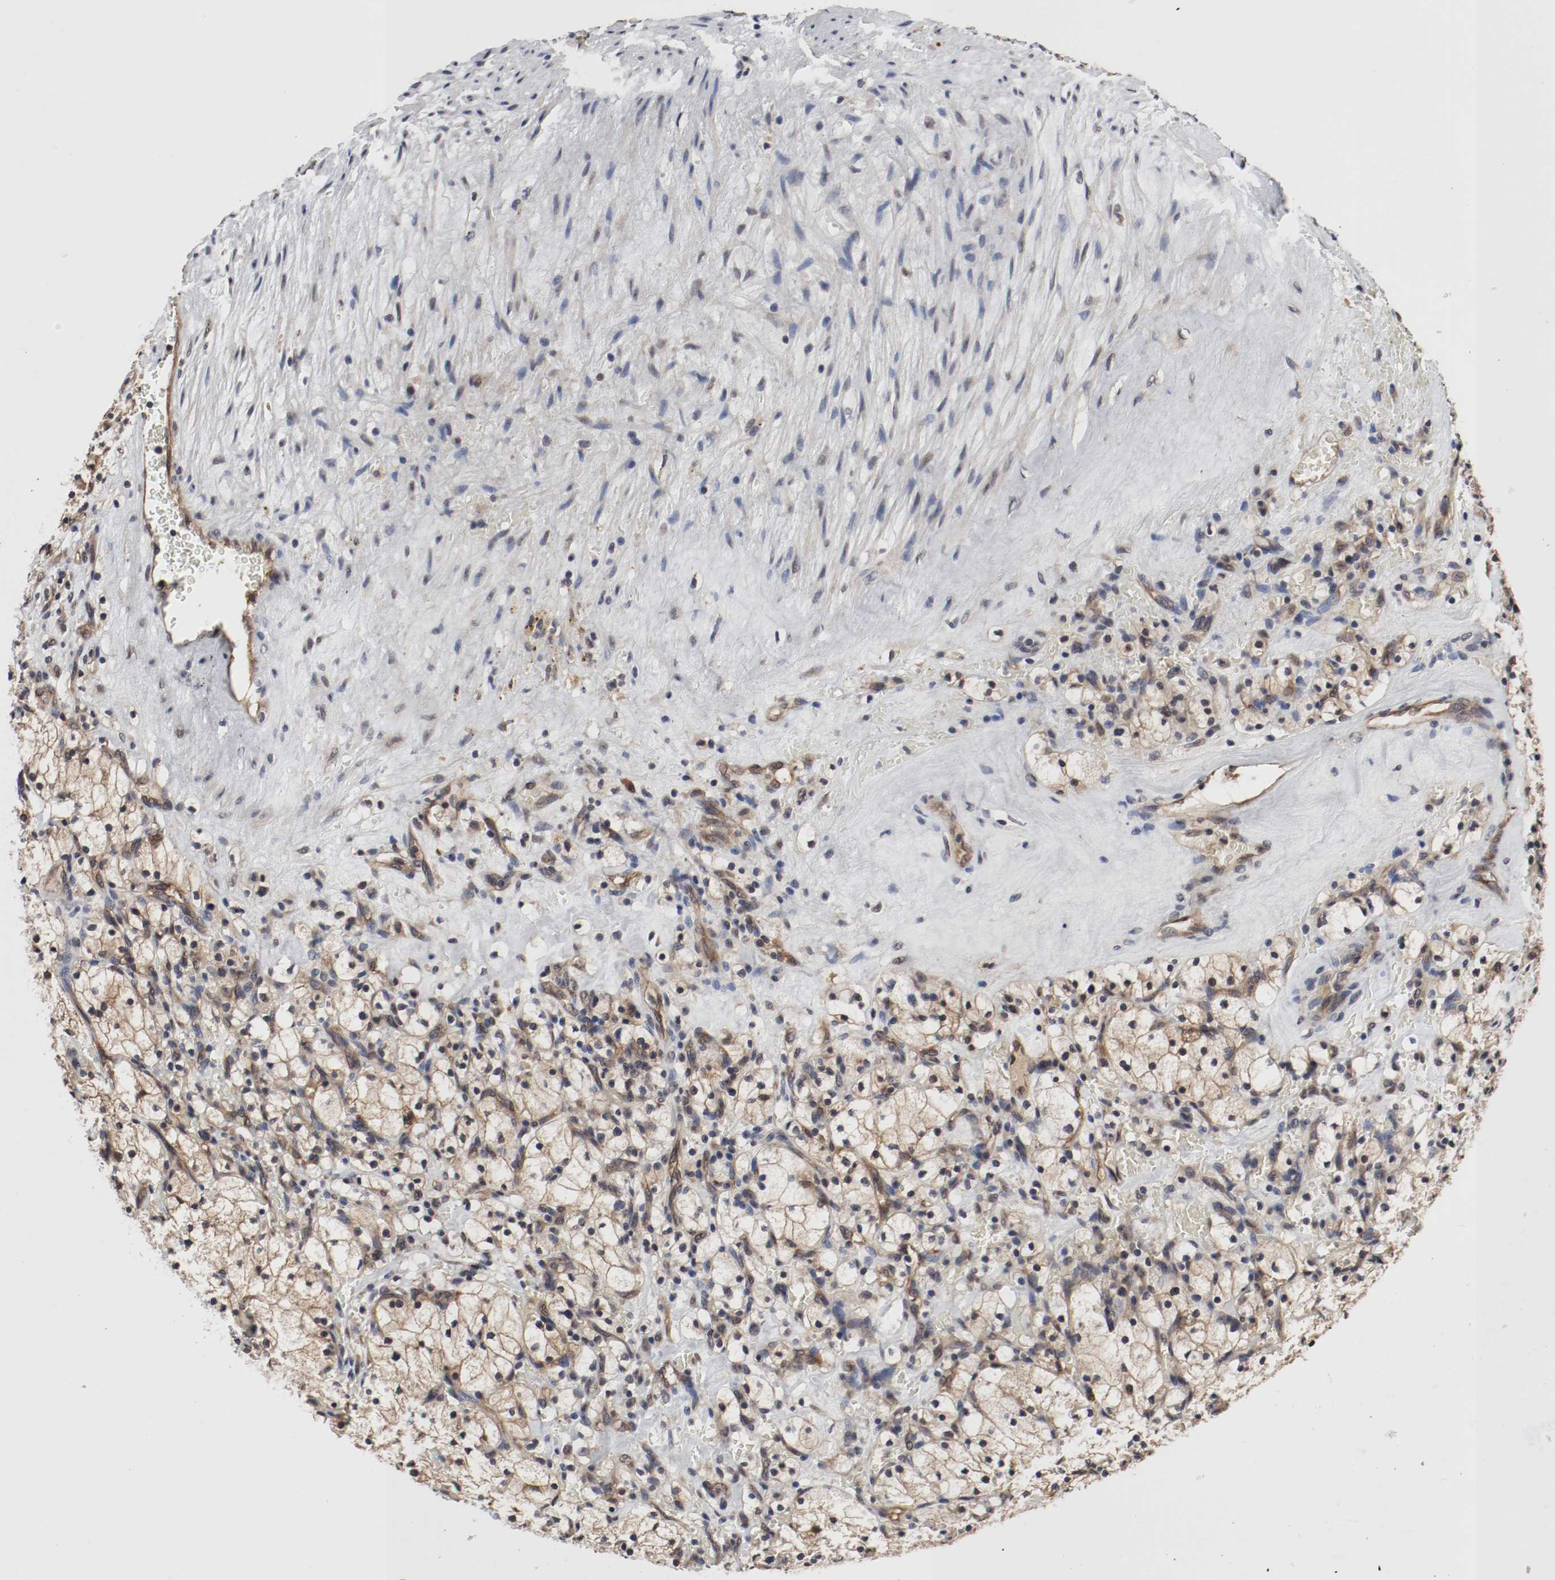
{"staining": {"intensity": "moderate", "quantity": ">75%", "location": "cytoplasmic/membranous"}, "tissue": "renal cancer", "cell_type": "Tumor cells", "image_type": "cancer", "snomed": [{"axis": "morphology", "description": "Adenocarcinoma, NOS"}, {"axis": "topography", "description": "Kidney"}], "caption": "An immunohistochemistry photomicrograph of tumor tissue is shown. Protein staining in brown shows moderate cytoplasmic/membranous positivity in renal cancer within tumor cells.", "gene": "AFG3L2", "patient": {"sex": "female", "age": 83}}